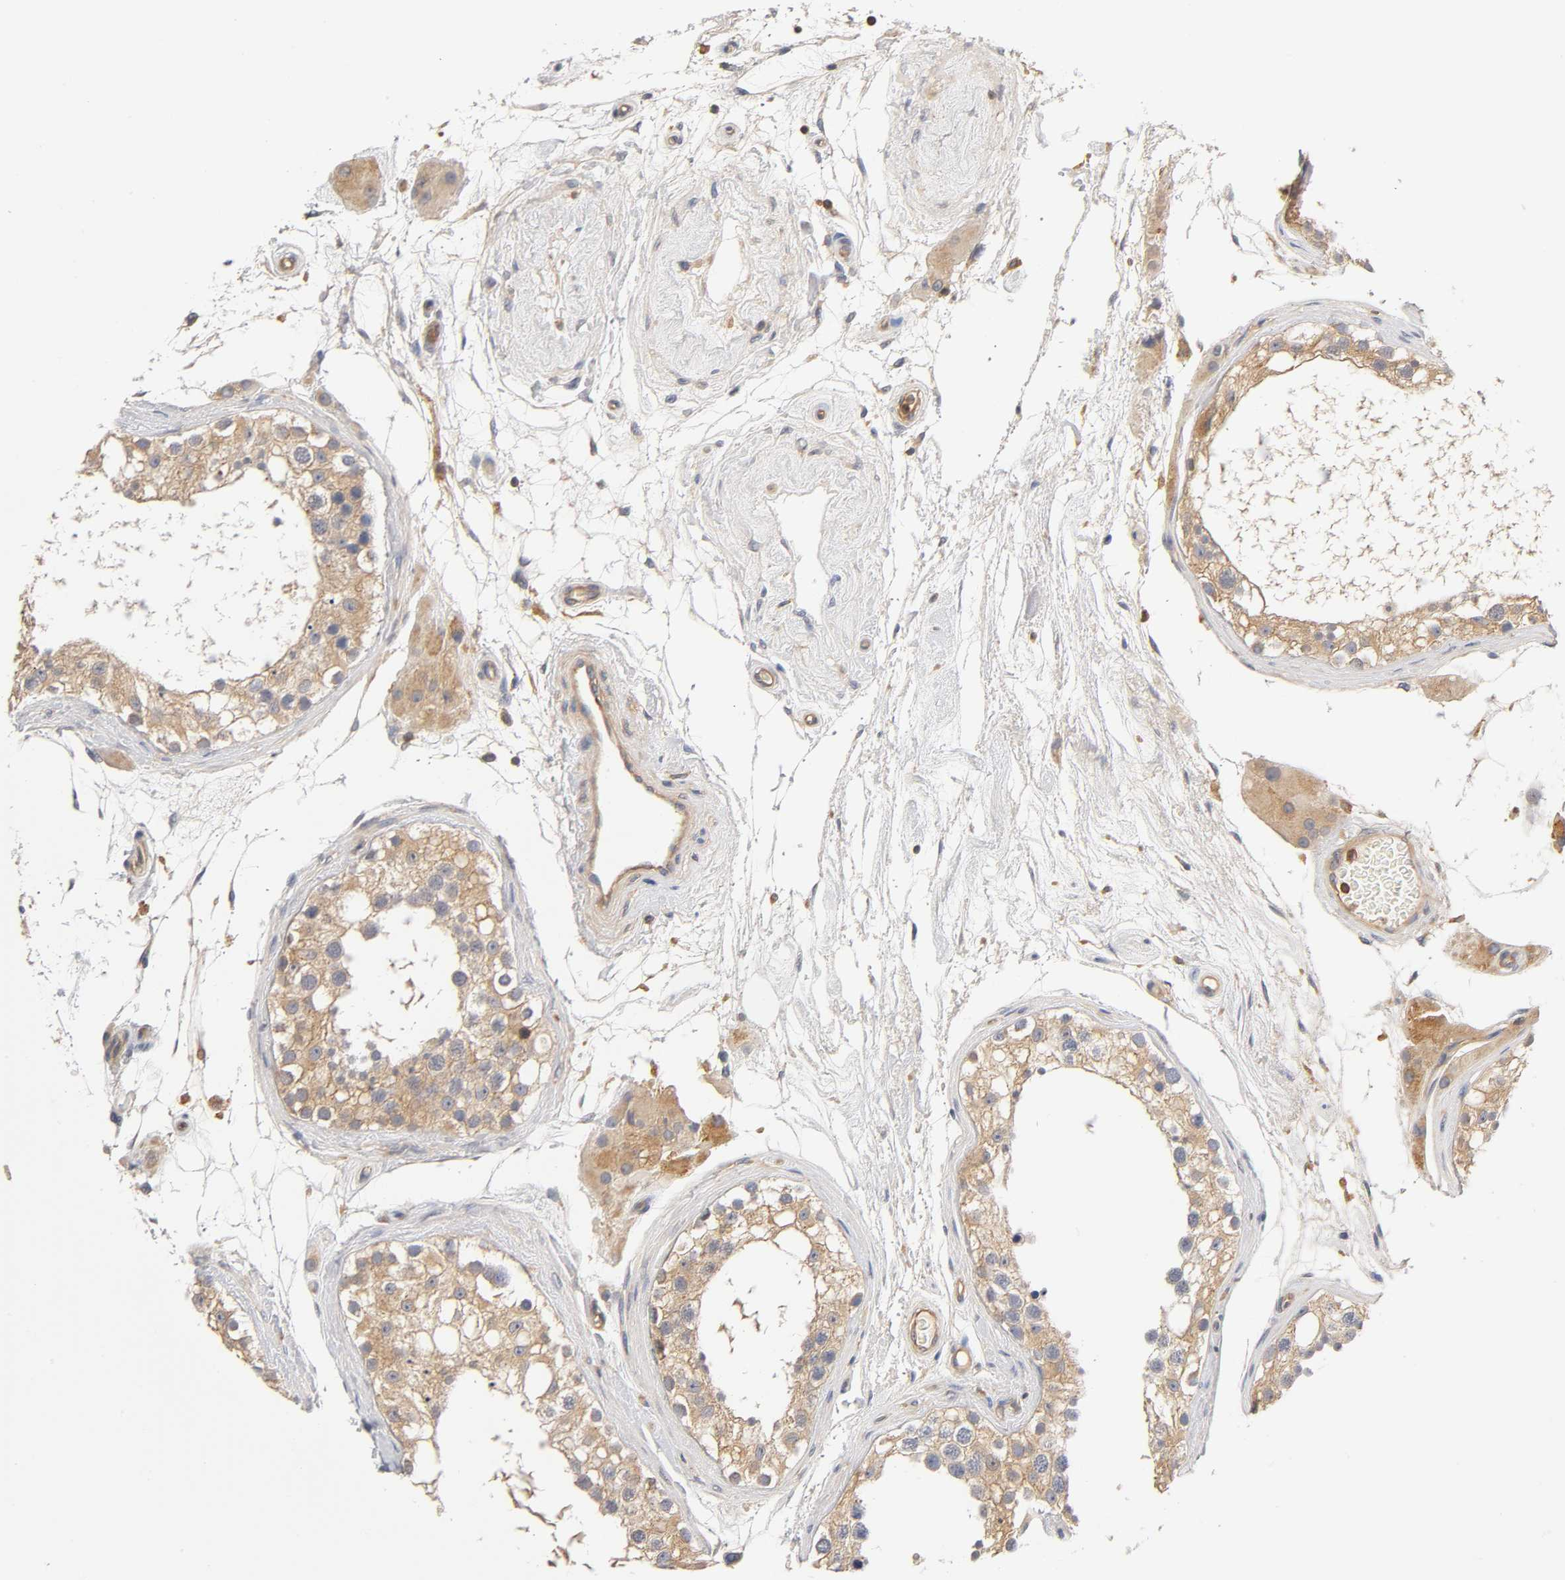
{"staining": {"intensity": "moderate", "quantity": ">75%", "location": "cytoplasmic/membranous"}, "tissue": "testis", "cell_type": "Cells in seminiferous ducts", "image_type": "normal", "snomed": [{"axis": "morphology", "description": "Normal tissue, NOS"}, {"axis": "topography", "description": "Testis"}], "caption": "Cells in seminiferous ducts reveal moderate cytoplasmic/membranous positivity in approximately >75% of cells in unremarkable testis. (DAB IHC with brightfield microscopy, high magnification).", "gene": "ACTR2", "patient": {"sex": "male", "age": 68}}